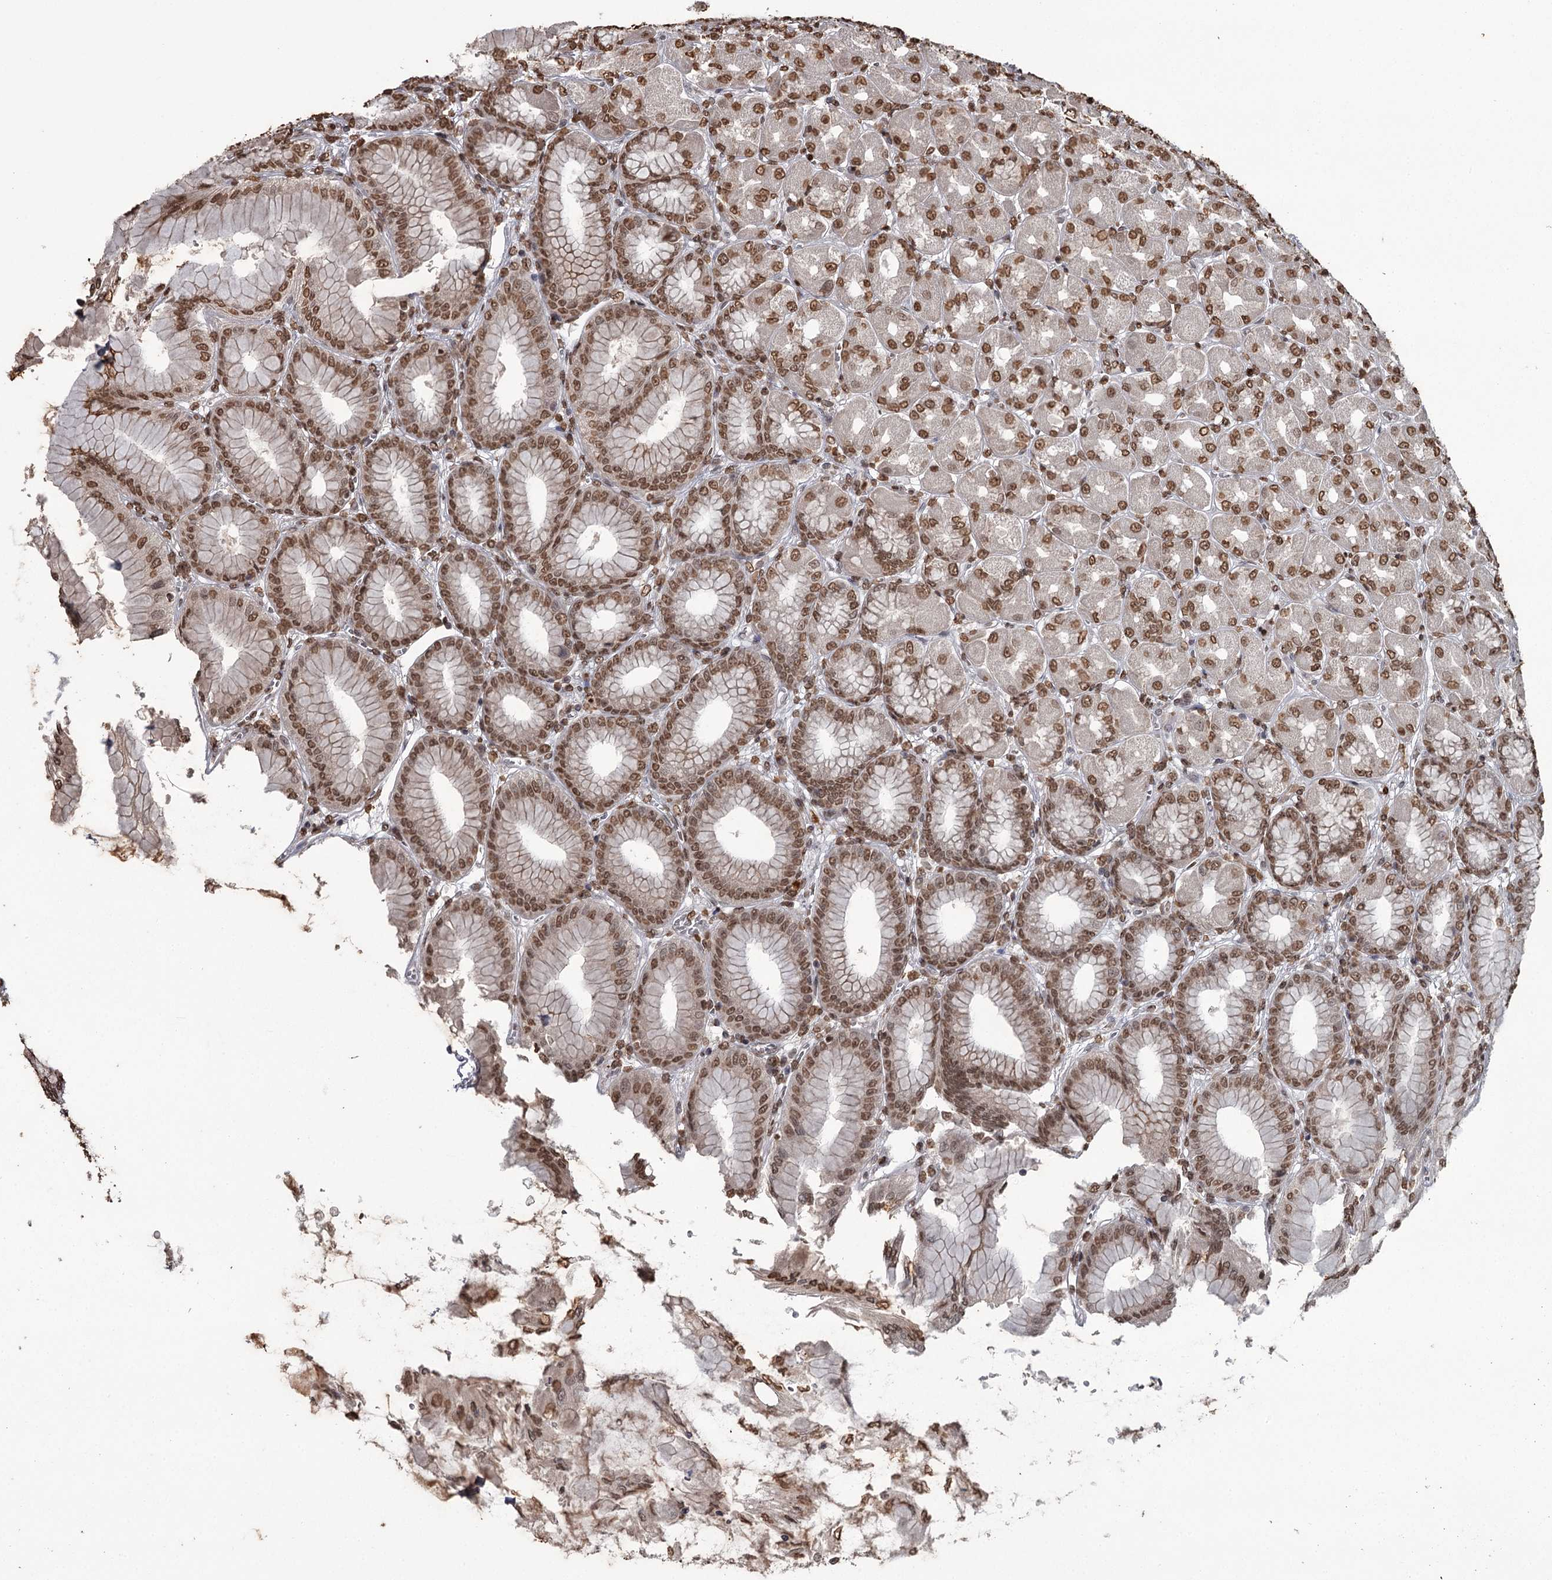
{"staining": {"intensity": "moderate", "quantity": ">75%", "location": "cytoplasmic/membranous,nuclear"}, "tissue": "stomach", "cell_type": "Glandular cells", "image_type": "normal", "snomed": [{"axis": "morphology", "description": "Normal tissue, NOS"}, {"axis": "topography", "description": "Stomach, upper"}], "caption": "Immunohistochemical staining of normal stomach exhibits >75% levels of moderate cytoplasmic/membranous,nuclear protein staining in approximately >75% of glandular cells.", "gene": "THYN1", "patient": {"sex": "female", "age": 56}}